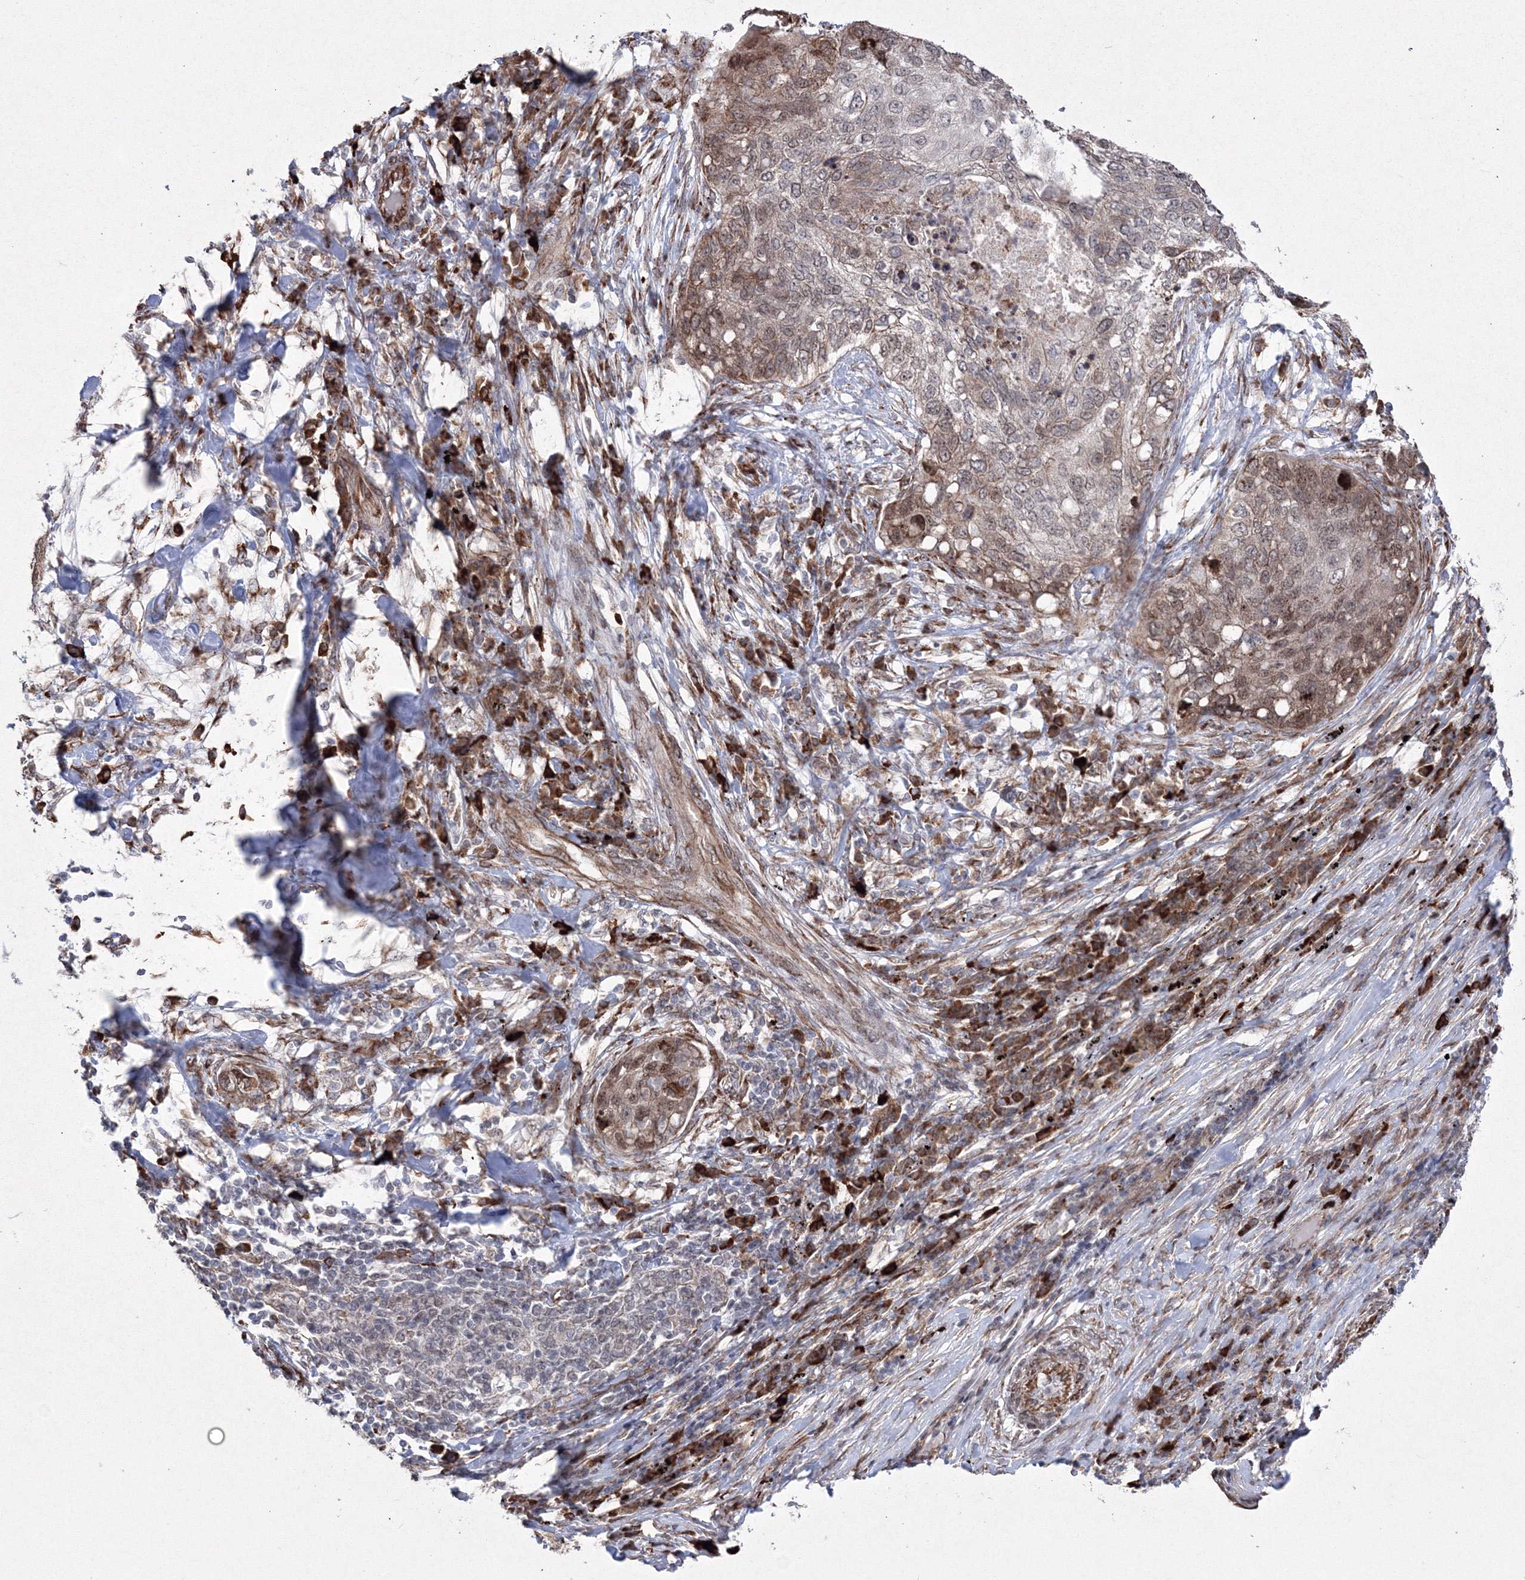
{"staining": {"intensity": "moderate", "quantity": ">75%", "location": "cytoplasmic/membranous,nuclear"}, "tissue": "lung cancer", "cell_type": "Tumor cells", "image_type": "cancer", "snomed": [{"axis": "morphology", "description": "Squamous cell carcinoma, NOS"}, {"axis": "topography", "description": "Lung"}], "caption": "Moderate cytoplasmic/membranous and nuclear staining is identified in about >75% of tumor cells in squamous cell carcinoma (lung).", "gene": "EFCAB12", "patient": {"sex": "female", "age": 63}}